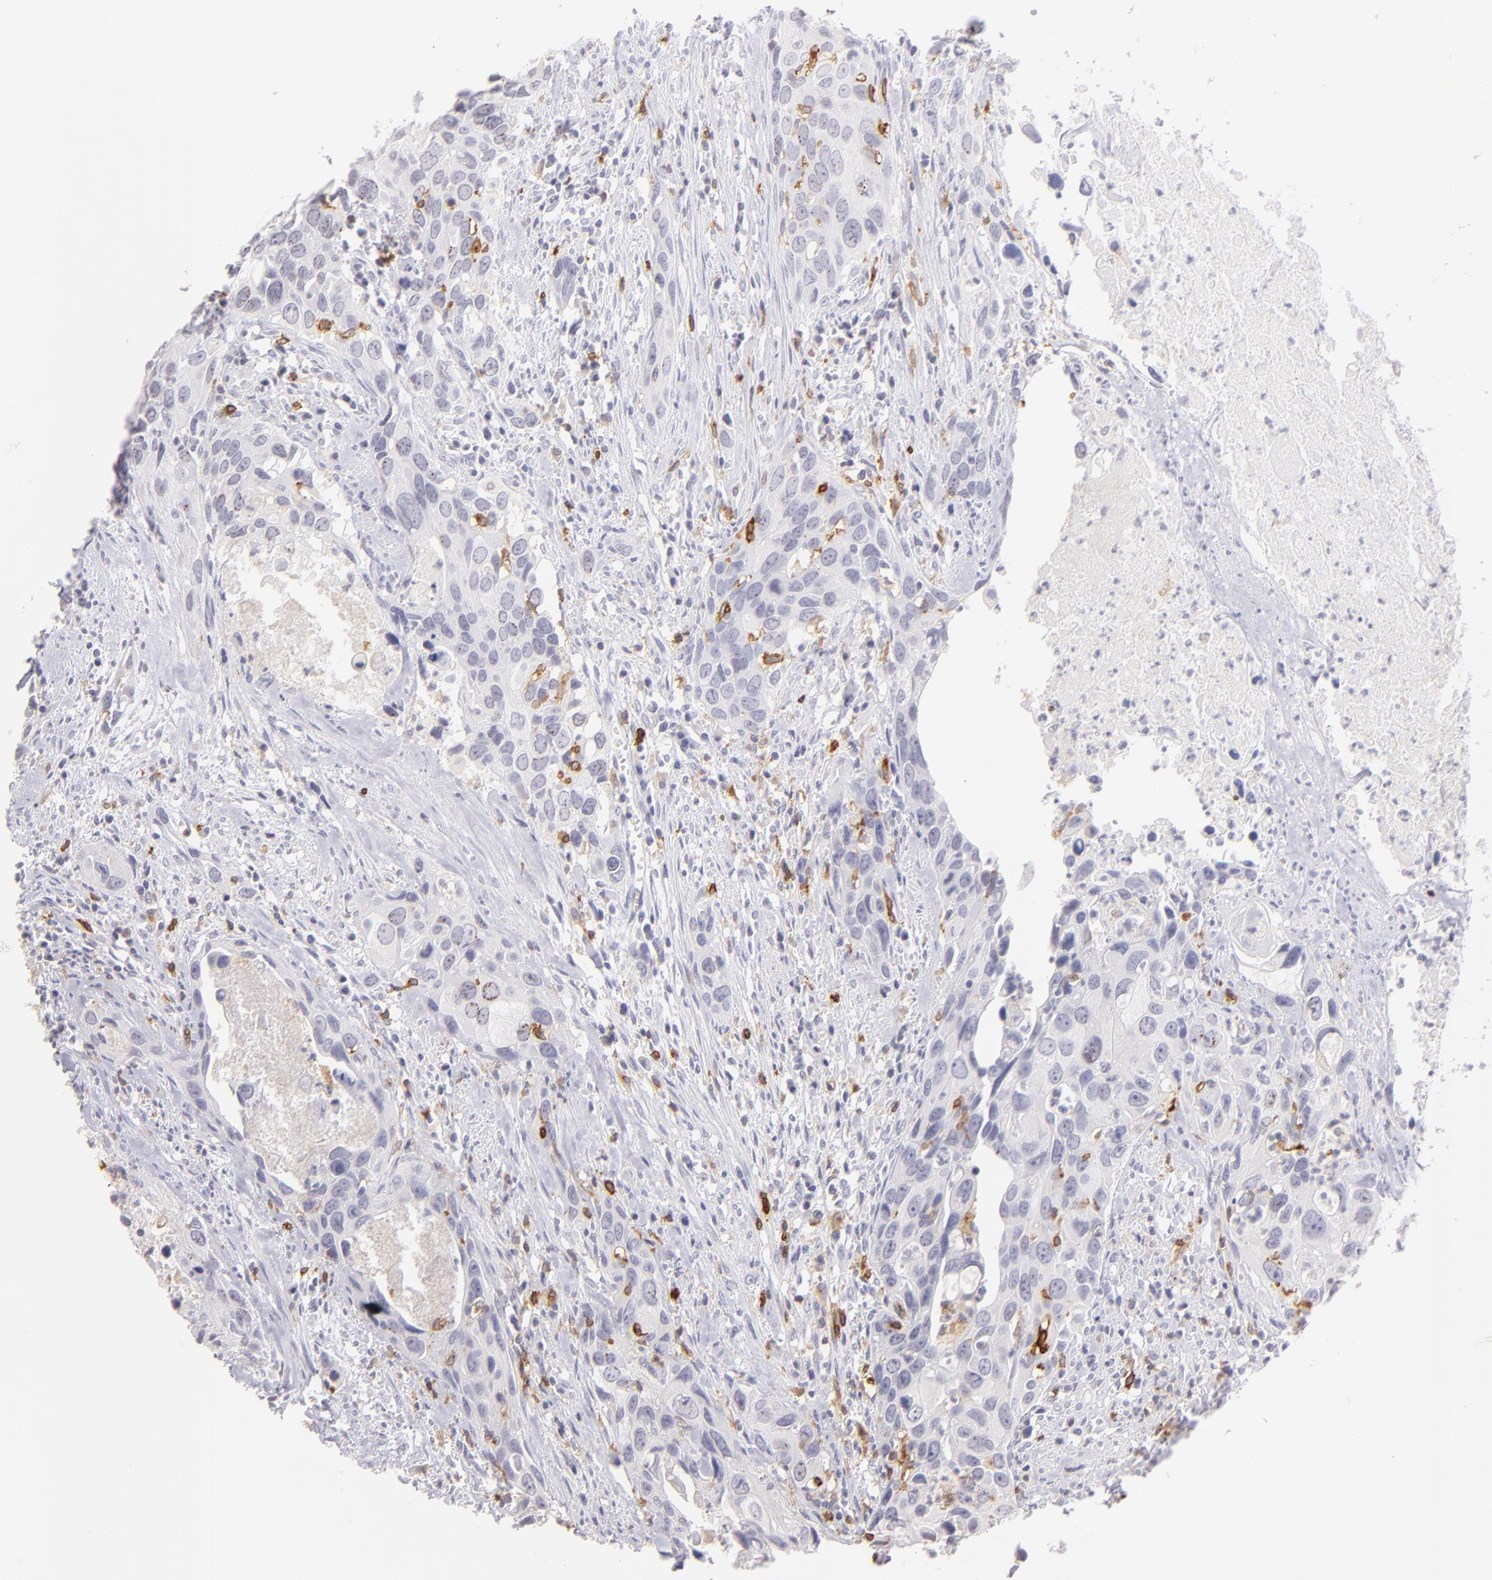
{"staining": {"intensity": "negative", "quantity": "none", "location": "none"}, "tissue": "urothelial cancer", "cell_type": "Tumor cells", "image_type": "cancer", "snomed": [{"axis": "morphology", "description": "Urothelial carcinoma, High grade"}, {"axis": "topography", "description": "Urinary bladder"}], "caption": "Tumor cells show no significant protein positivity in urothelial carcinoma (high-grade).", "gene": "IL2RA", "patient": {"sex": "male", "age": 71}}